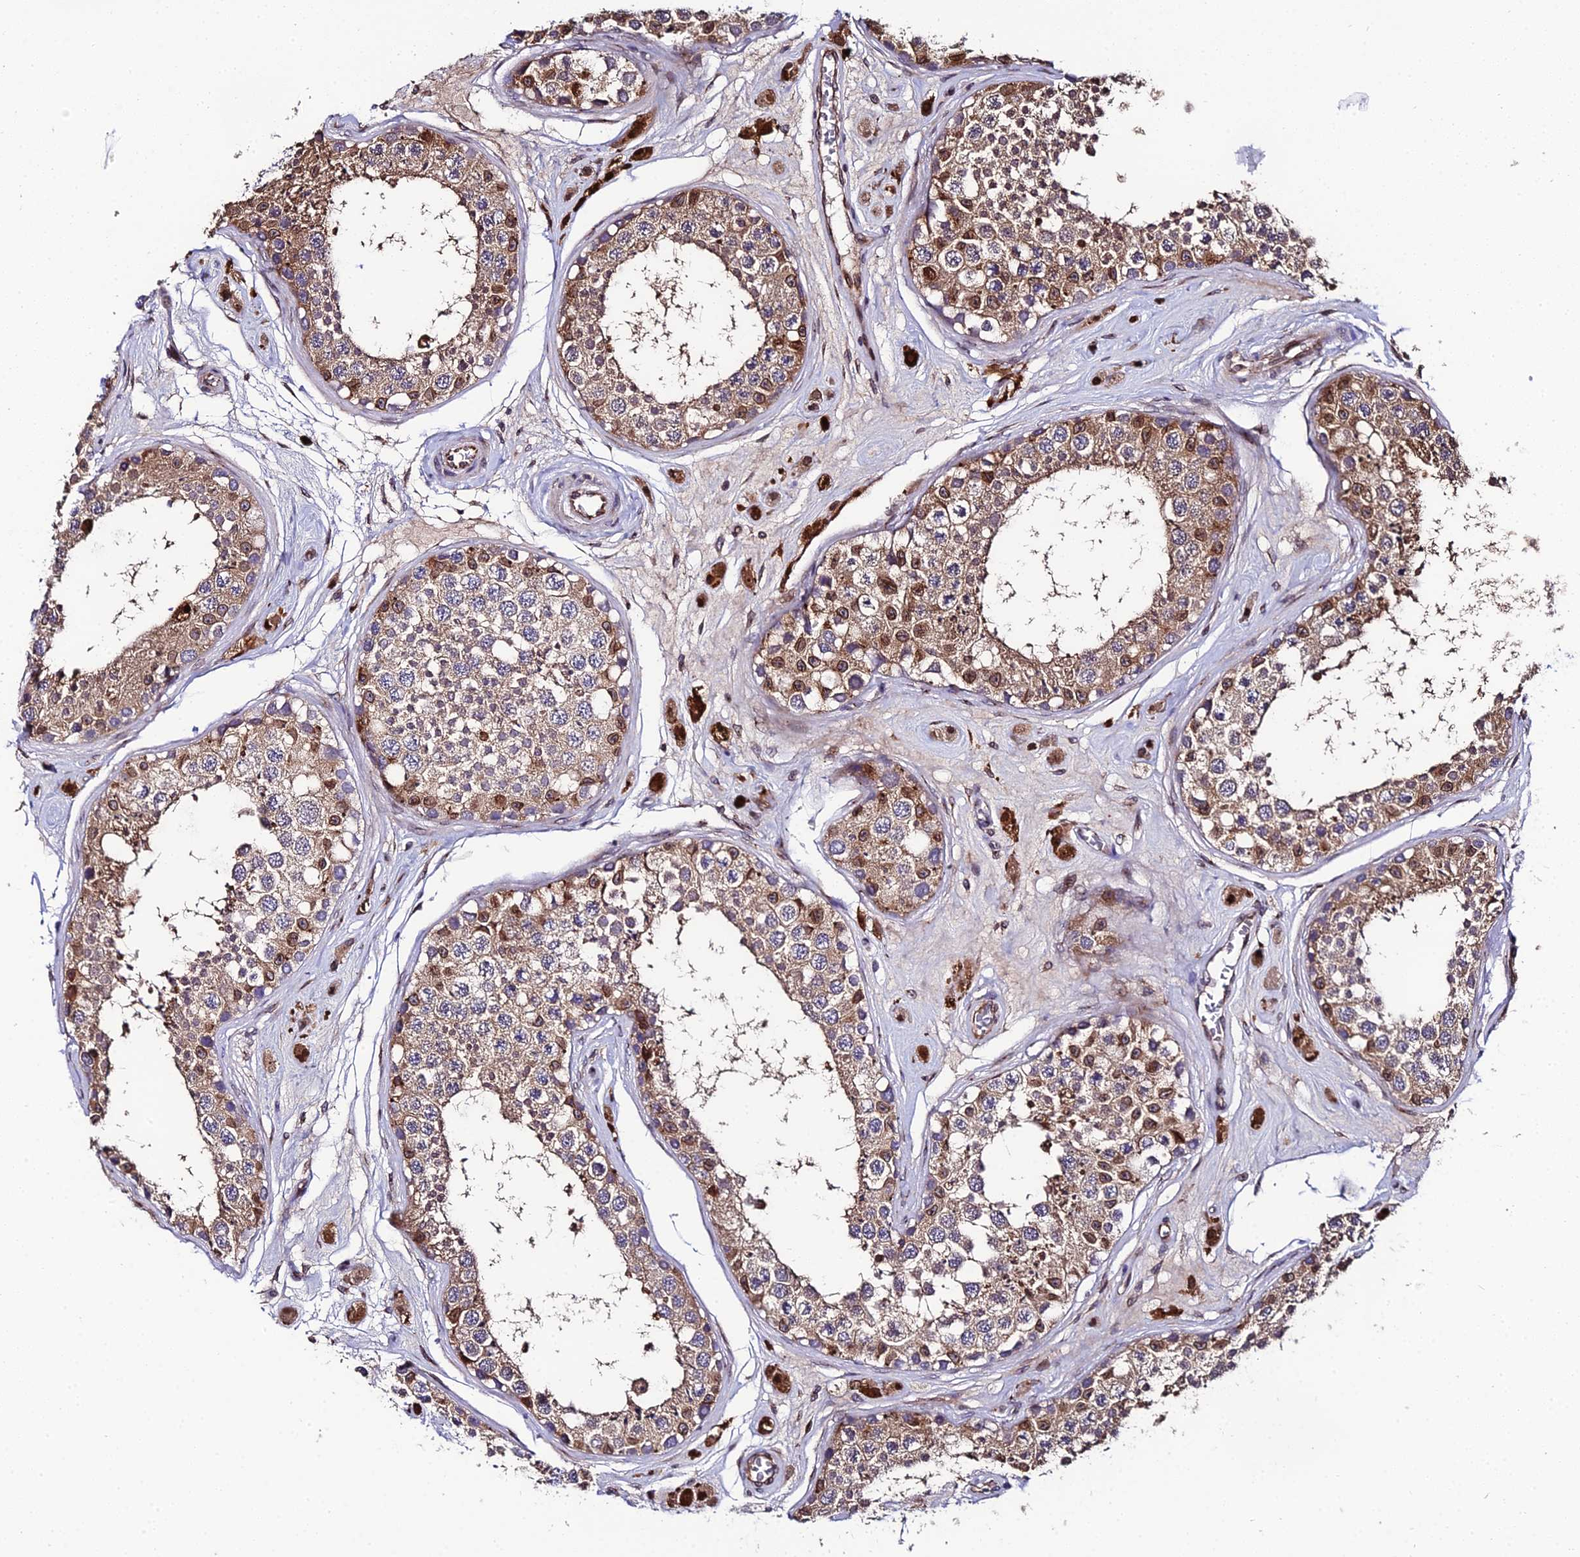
{"staining": {"intensity": "moderate", "quantity": ">75%", "location": "cytoplasmic/membranous,nuclear"}, "tissue": "testis", "cell_type": "Cells in seminiferous ducts", "image_type": "normal", "snomed": [{"axis": "morphology", "description": "Normal tissue, NOS"}, {"axis": "topography", "description": "Testis"}], "caption": "Benign testis displays moderate cytoplasmic/membranous,nuclear expression in approximately >75% of cells in seminiferous ducts (DAB (3,3'-diaminobenzidine) IHC, brown staining for protein, blue staining for nuclei)..", "gene": "DDX19A", "patient": {"sex": "male", "age": 25}}